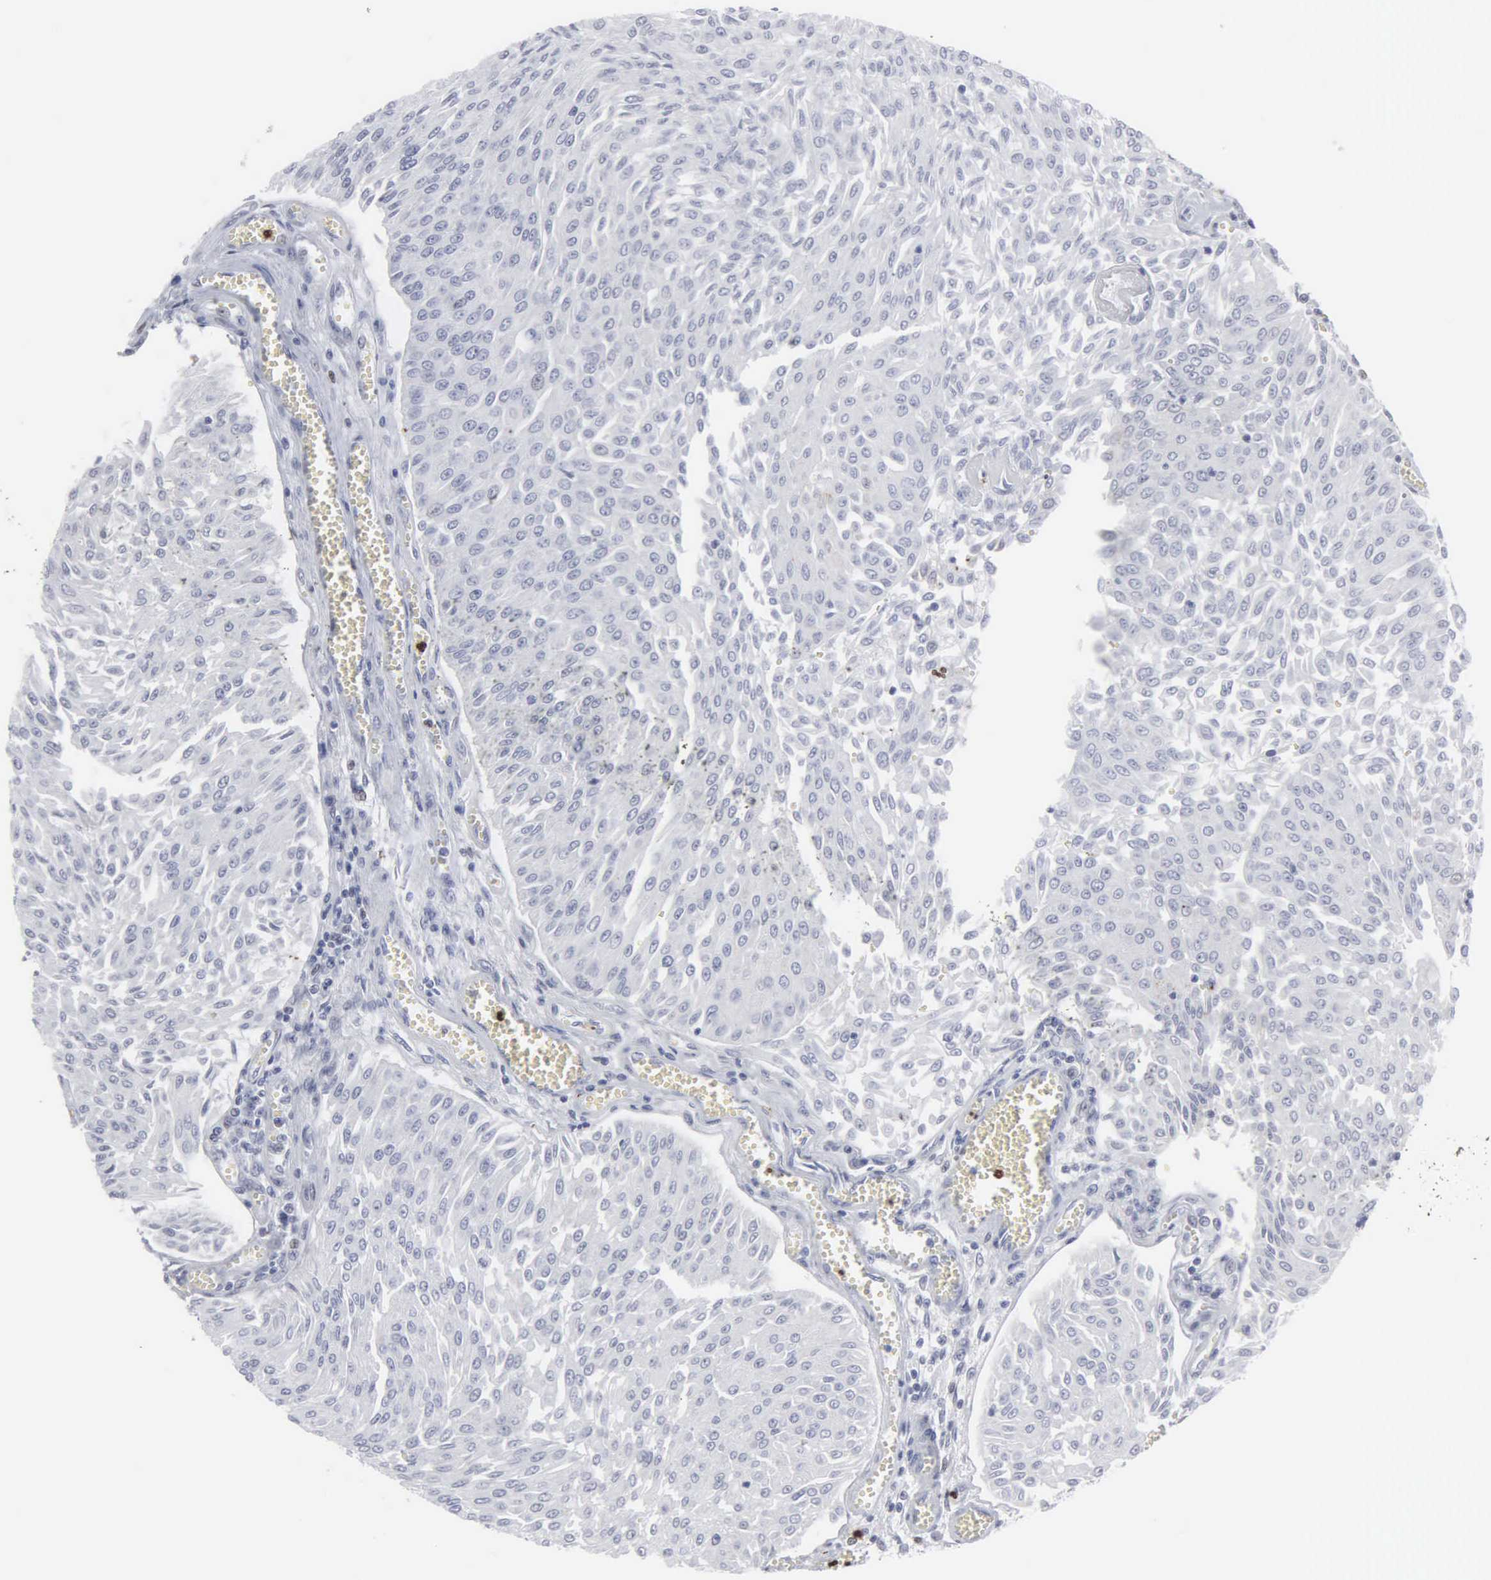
{"staining": {"intensity": "negative", "quantity": "none", "location": "none"}, "tissue": "urothelial cancer", "cell_type": "Tumor cells", "image_type": "cancer", "snomed": [{"axis": "morphology", "description": "Urothelial carcinoma, Low grade"}, {"axis": "topography", "description": "Urinary bladder"}], "caption": "This is an immunohistochemistry image of urothelial carcinoma (low-grade). There is no expression in tumor cells.", "gene": "SPIN3", "patient": {"sex": "male", "age": 86}}